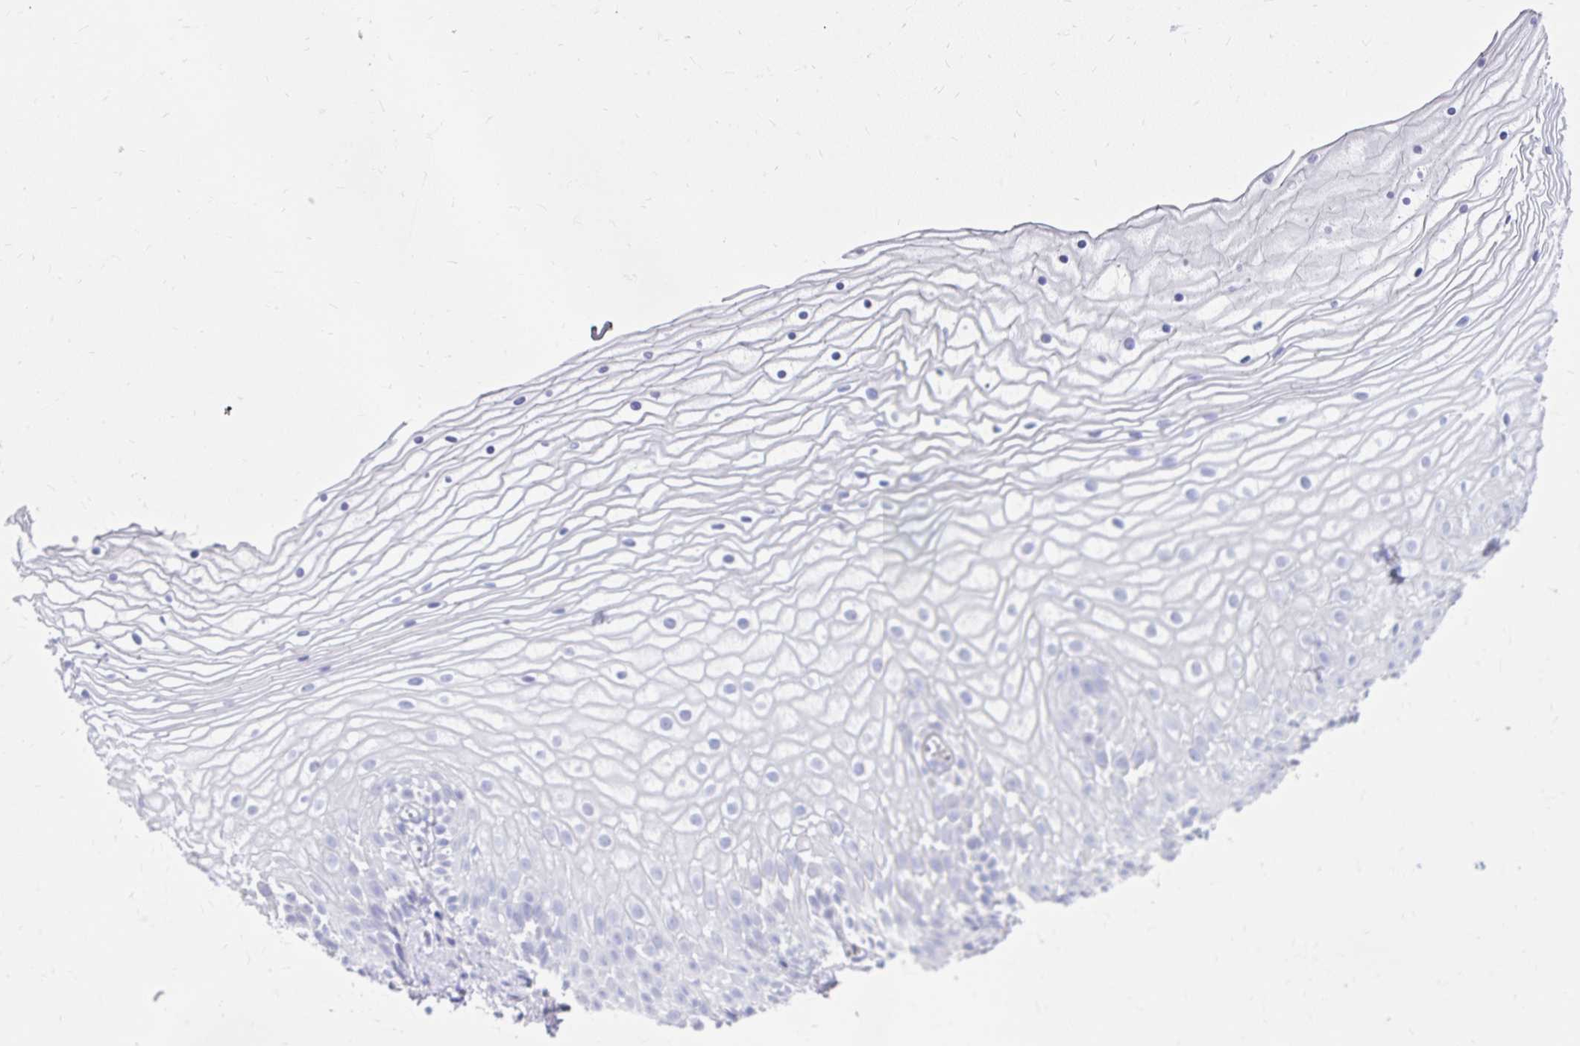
{"staining": {"intensity": "negative", "quantity": "none", "location": "none"}, "tissue": "vagina", "cell_type": "Squamous epithelial cells", "image_type": "normal", "snomed": [{"axis": "morphology", "description": "Normal tissue, NOS"}, {"axis": "topography", "description": "Vagina"}], "caption": "This is a micrograph of immunohistochemistry staining of benign vagina, which shows no positivity in squamous epithelial cells.", "gene": "BCL6B", "patient": {"sex": "female", "age": 56}}